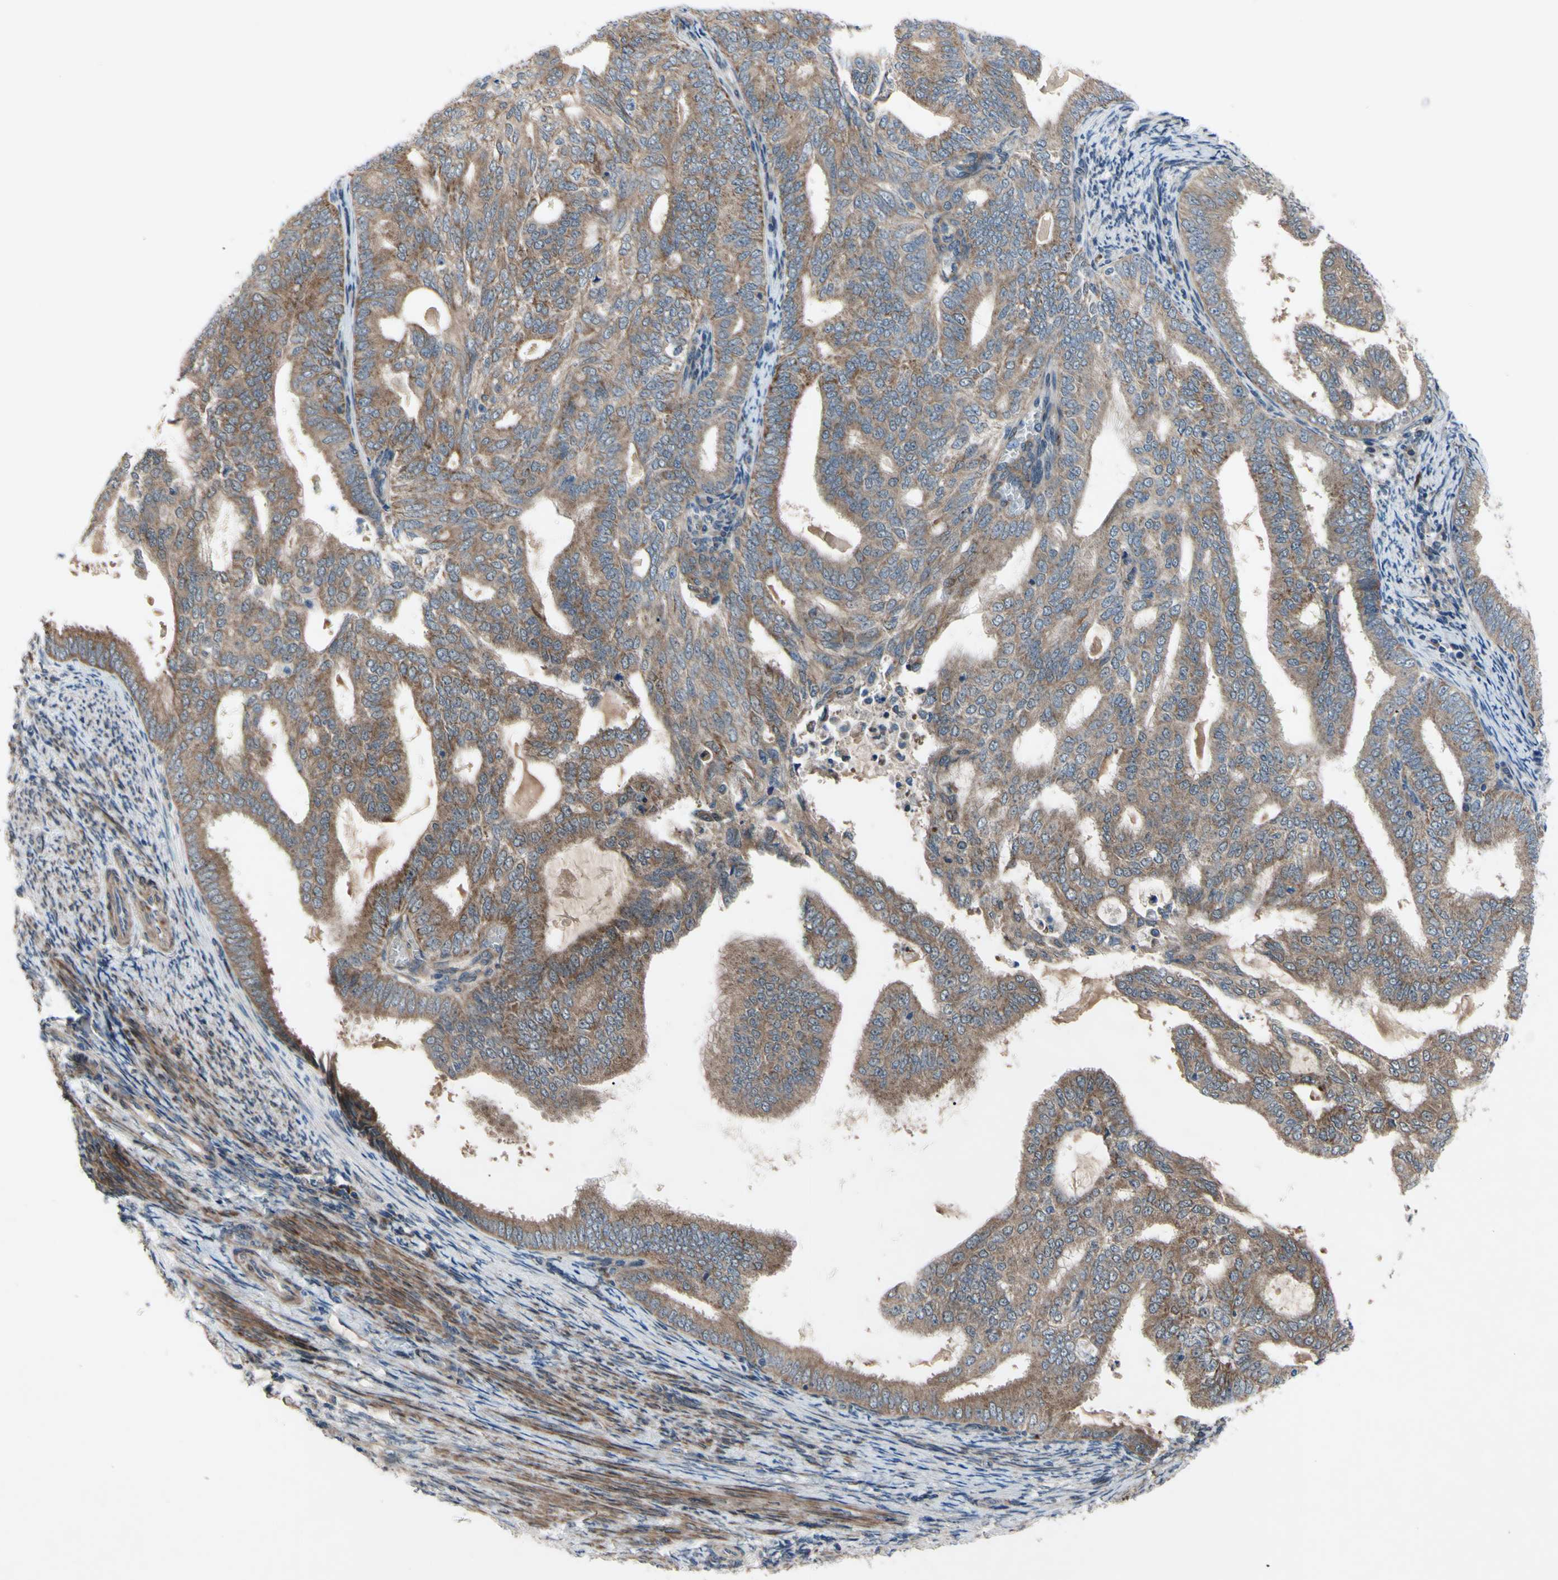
{"staining": {"intensity": "moderate", "quantity": ">75%", "location": "cytoplasmic/membranous"}, "tissue": "endometrial cancer", "cell_type": "Tumor cells", "image_type": "cancer", "snomed": [{"axis": "morphology", "description": "Adenocarcinoma, NOS"}, {"axis": "topography", "description": "Endometrium"}], "caption": "Immunohistochemistry (IHC) of human endometrial cancer shows medium levels of moderate cytoplasmic/membranous expression in approximately >75% of tumor cells.", "gene": "SVIL", "patient": {"sex": "female", "age": 58}}